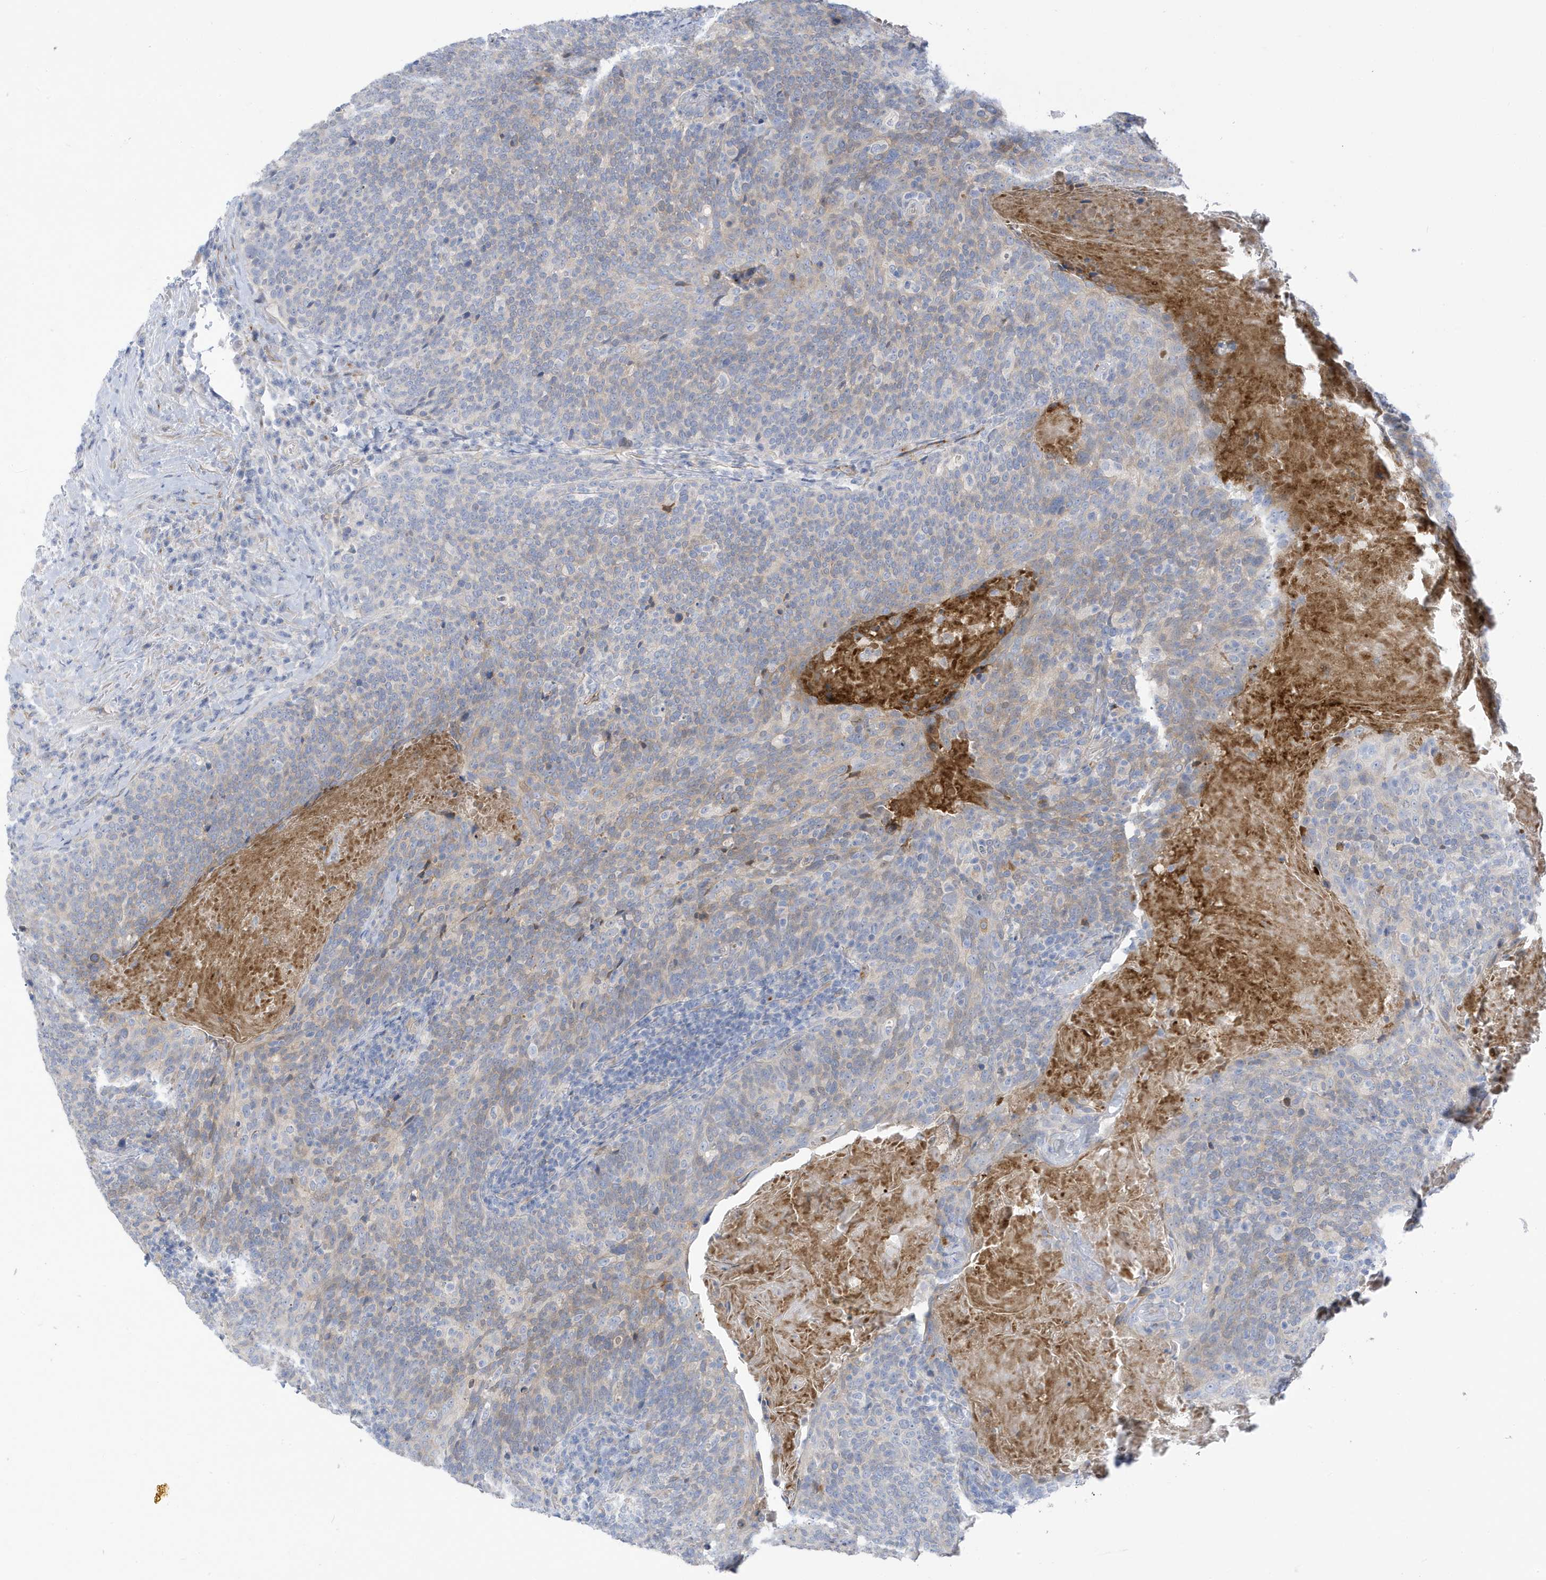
{"staining": {"intensity": "negative", "quantity": "none", "location": "none"}, "tissue": "head and neck cancer", "cell_type": "Tumor cells", "image_type": "cancer", "snomed": [{"axis": "morphology", "description": "Squamous cell carcinoma, NOS"}, {"axis": "morphology", "description": "Squamous cell carcinoma, metastatic, NOS"}, {"axis": "topography", "description": "Lymph node"}, {"axis": "topography", "description": "Head-Neck"}], "caption": "The histopathology image displays no significant expression in tumor cells of head and neck cancer. The staining was performed using DAB (3,3'-diaminobenzidine) to visualize the protein expression in brown, while the nuclei were stained in blue with hematoxylin (Magnification: 20x).", "gene": "ATP13A5", "patient": {"sex": "male", "age": 62}}